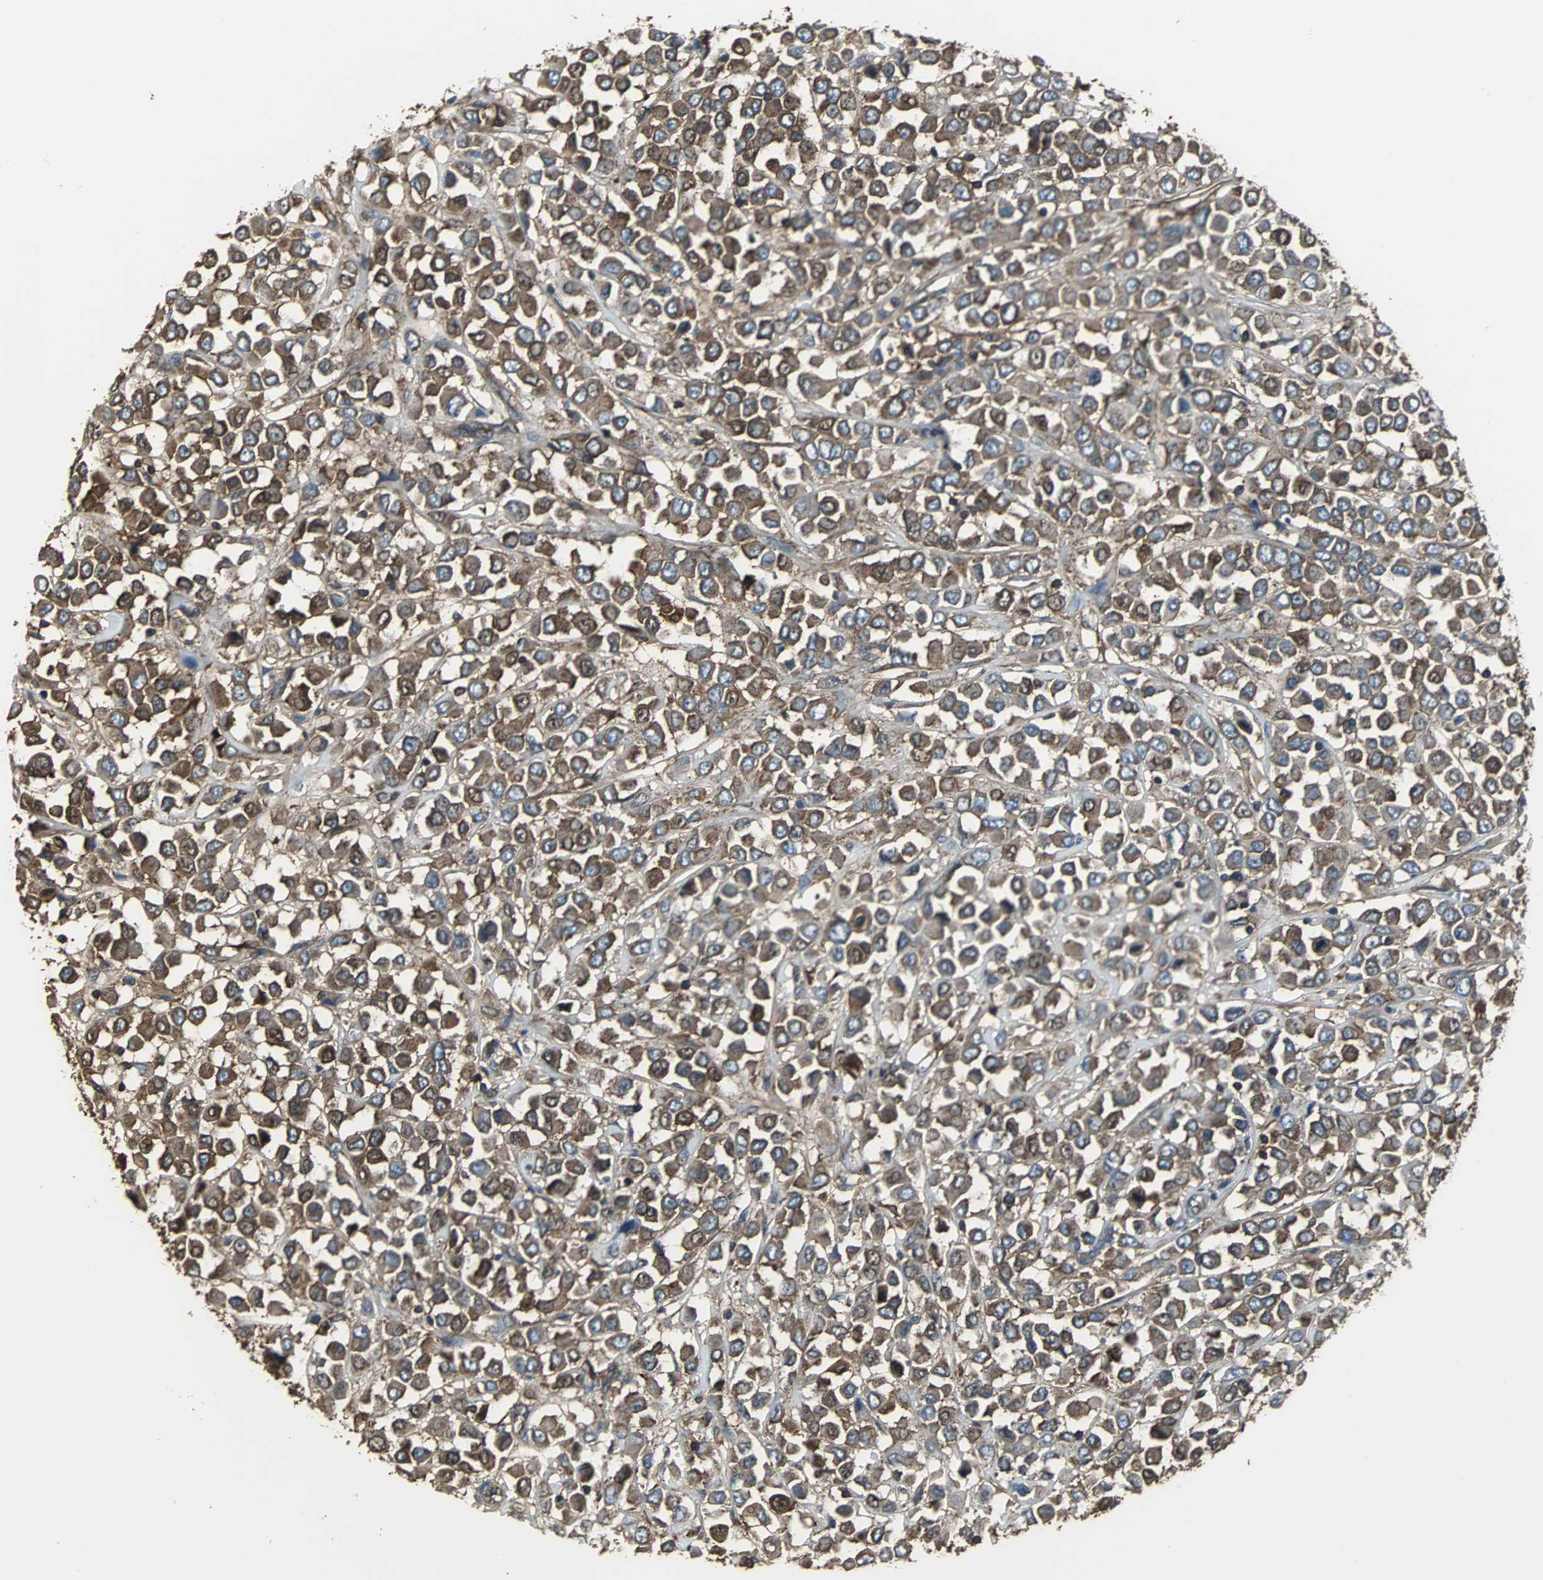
{"staining": {"intensity": "strong", "quantity": ">75%", "location": "cytoplasmic/membranous"}, "tissue": "breast cancer", "cell_type": "Tumor cells", "image_type": "cancer", "snomed": [{"axis": "morphology", "description": "Duct carcinoma"}, {"axis": "topography", "description": "Breast"}], "caption": "Immunohistochemistry histopathology image of infiltrating ductal carcinoma (breast) stained for a protein (brown), which reveals high levels of strong cytoplasmic/membranous expression in about >75% of tumor cells.", "gene": "ACTN1", "patient": {"sex": "female", "age": 61}}